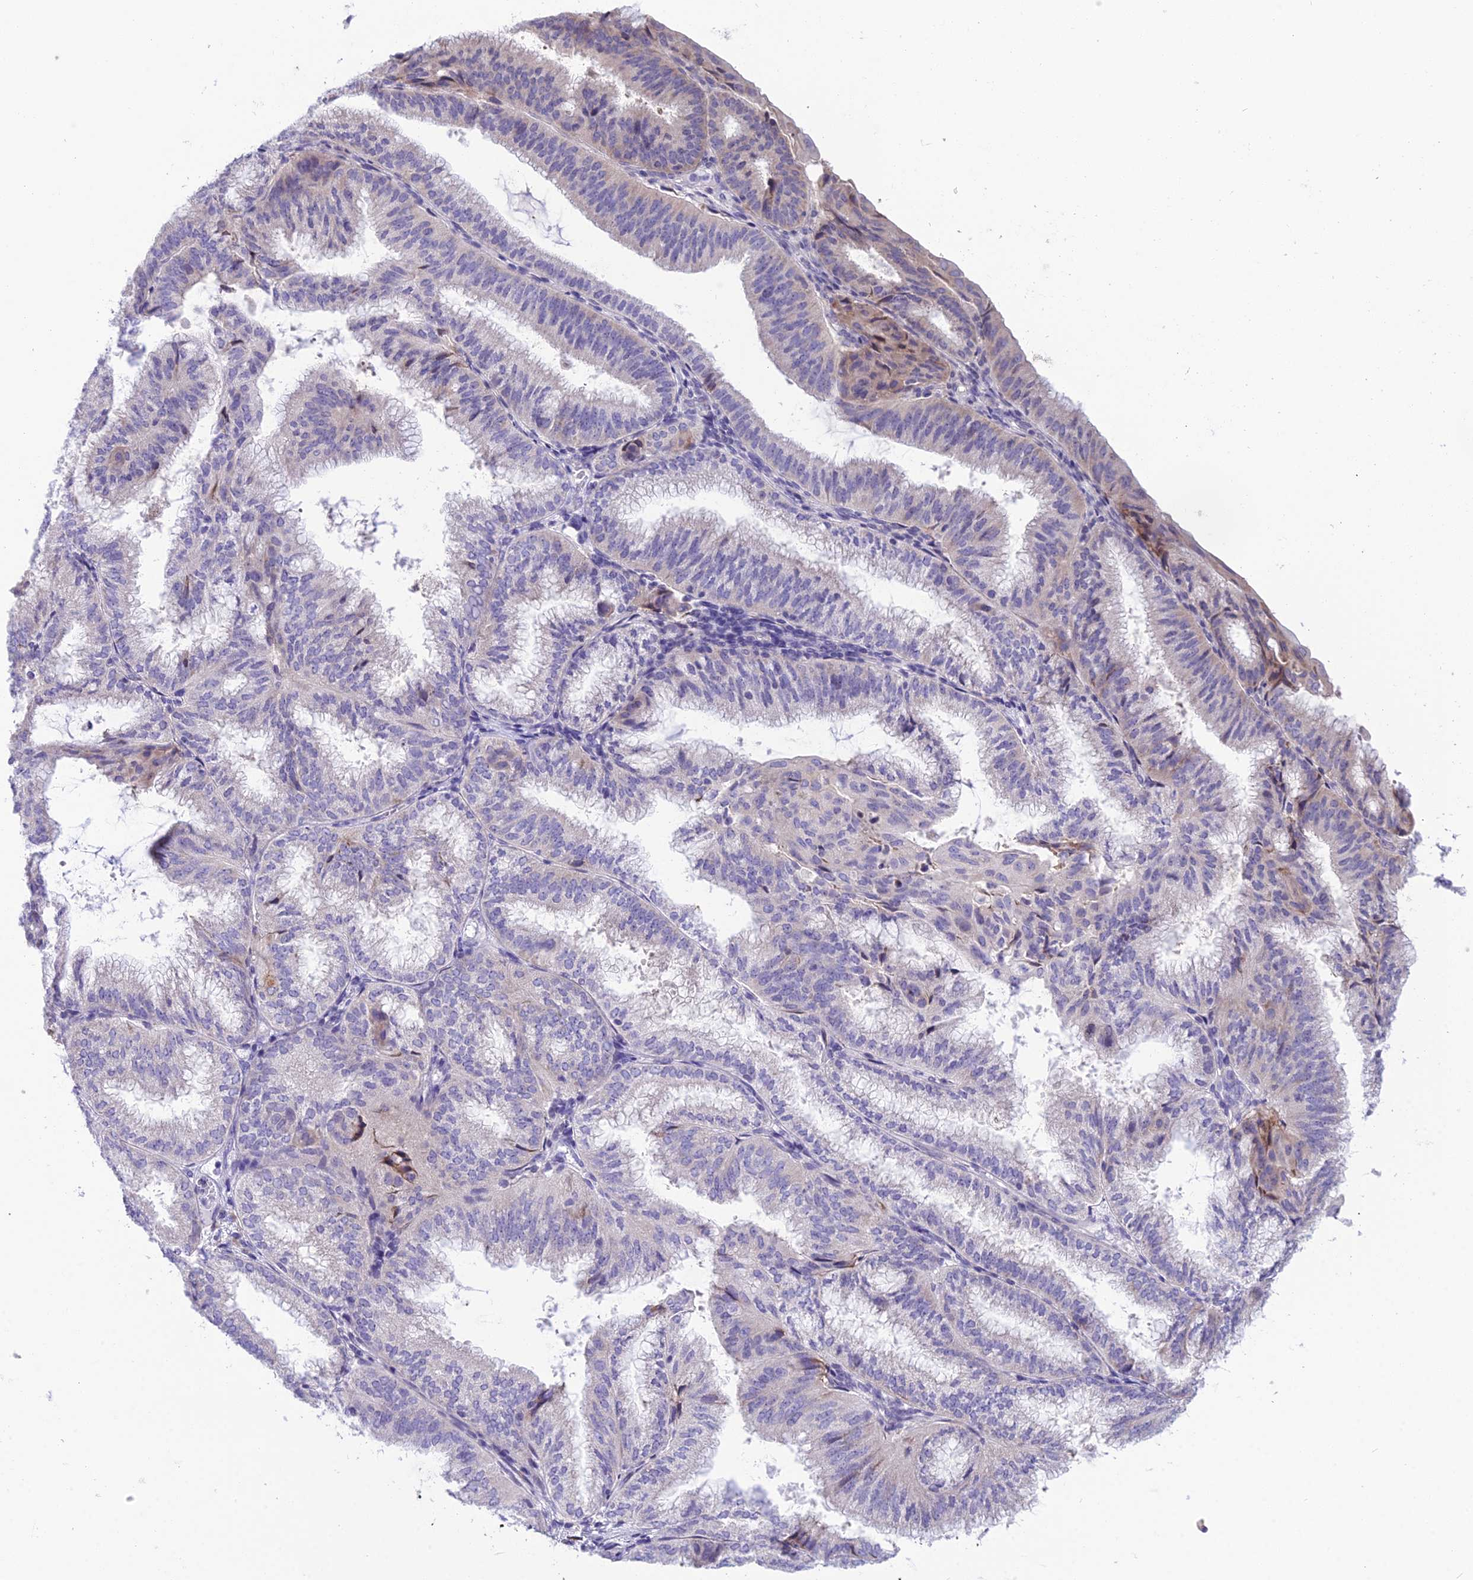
{"staining": {"intensity": "weak", "quantity": "<25%", "location": "cytoplasmic/membranous"}, "tissue": "endometrial cancer", "cell_type": "Tumor cells", "image_type": "cancer", "snomed": [{"axis": "morphology", "description": "Adenocarcinoma, NOS"}, {"axis": "topography", "description": "Endometrium"}], "caption": "DAB immunohistochemical staining of endometrial cancer (adenocarcinoma) demonstrates no significant expression in tumor cells. (DAB immunohistochemistry, high magnification).", "gene": "RPS26", "patient": {"sex": "female", "age": 49}}